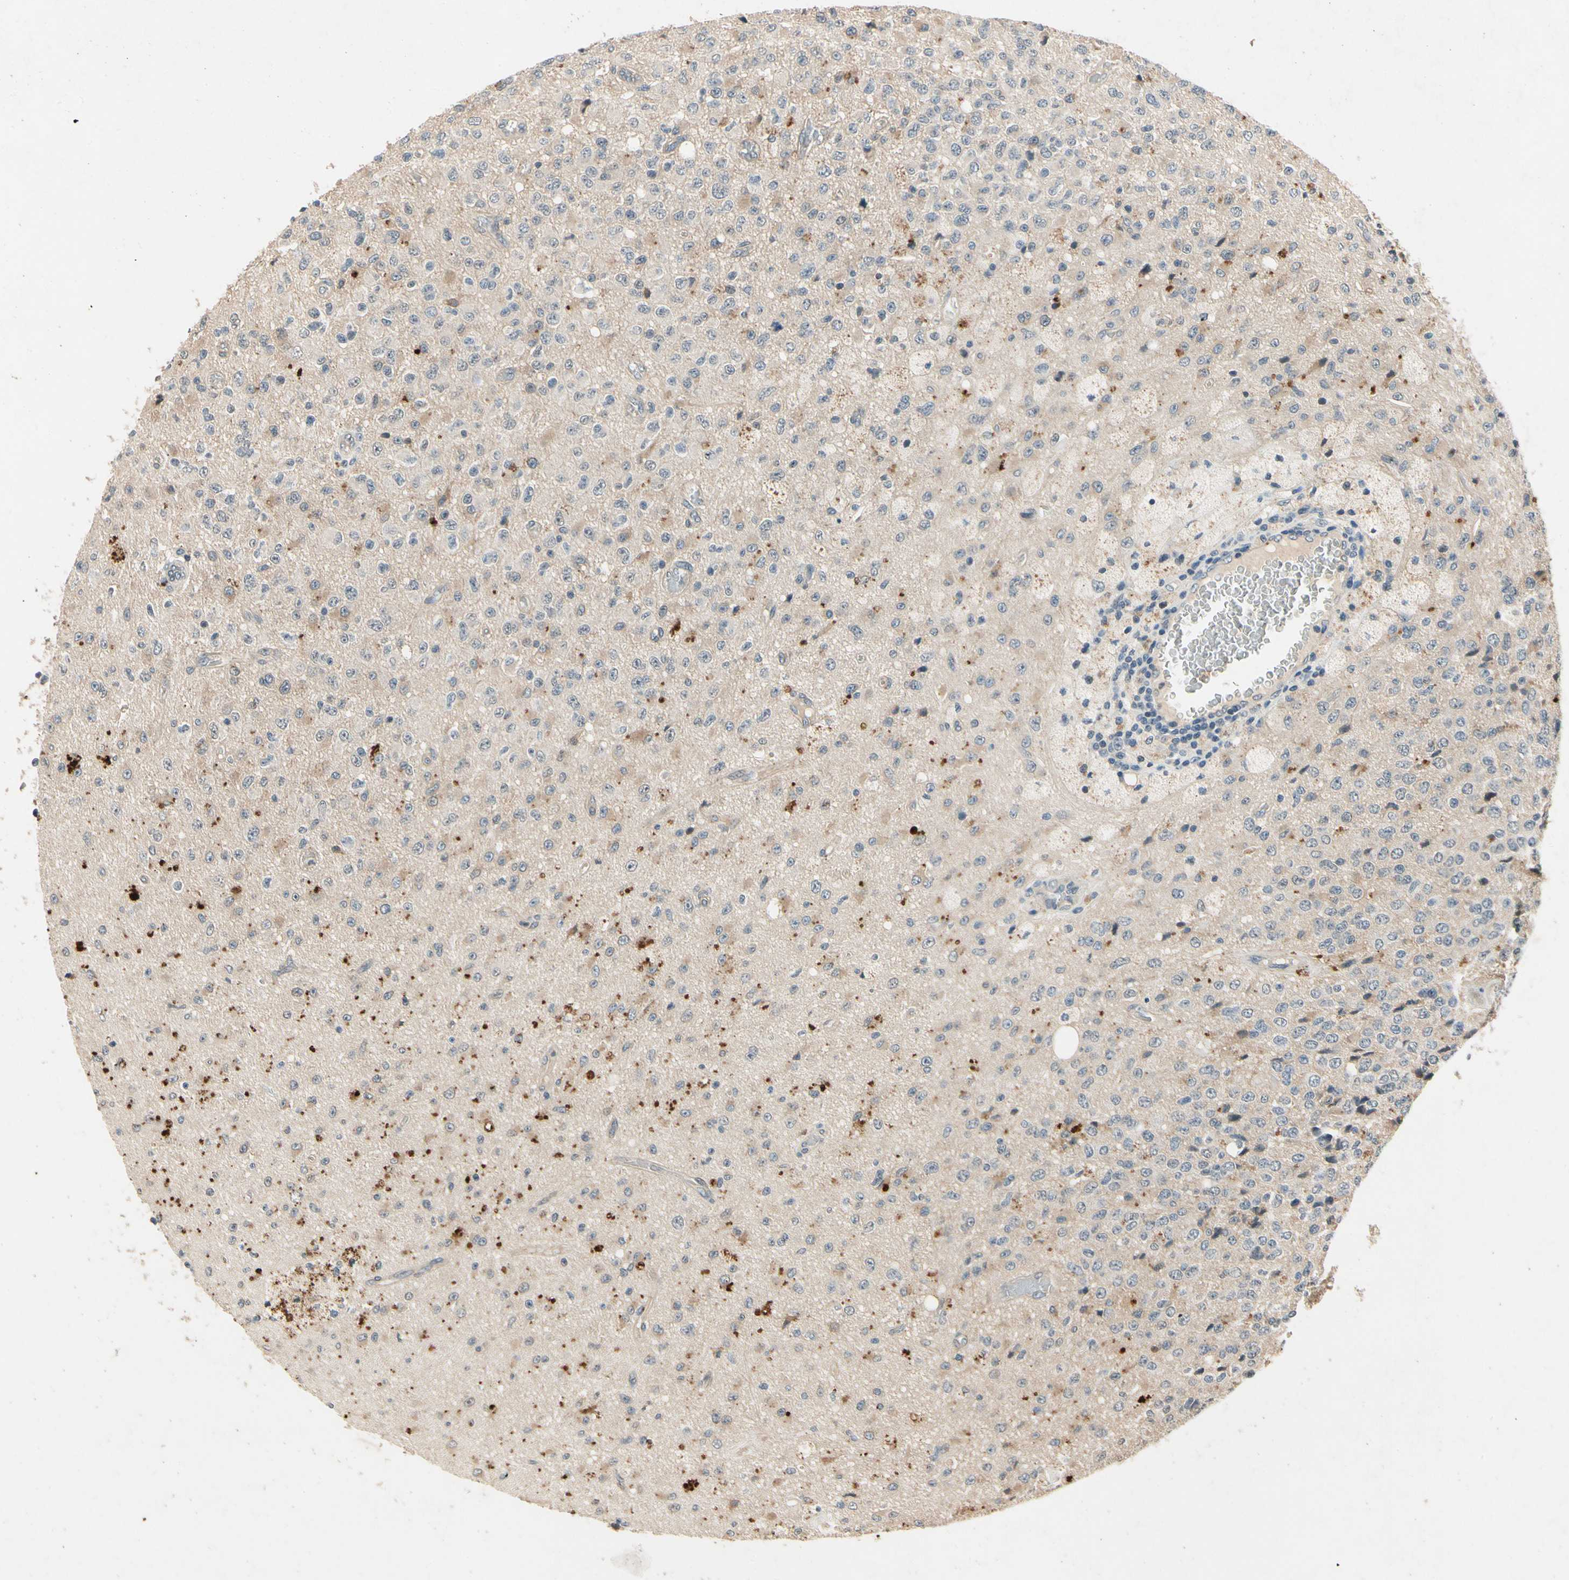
{"staining": {"intensity": "moderate", "quantity": "25%-75%", "location": "cytoplasmic/membranous"}, "tissue": "glioma", "cell_type": "Tumor cells", "image_type": "cancer", "snomed": [{"axis": "morphology", "description": "Glioma, malignant, High grade"}, {"axis": "topography", "description": "pancreas cauda"}], "caption": "Immunohistochemistry (DAB (3,3'-diaminobenzidine)) staining of human glioma reveals moderate cytoplasmic/membranous protein expression in approximately 25%-75% of tumor cells. (DAB = brown stain, brightfield microscopy at high magnification).", "gene": "DPY19L3", "patient": {"sex": "male", "age": 60}}